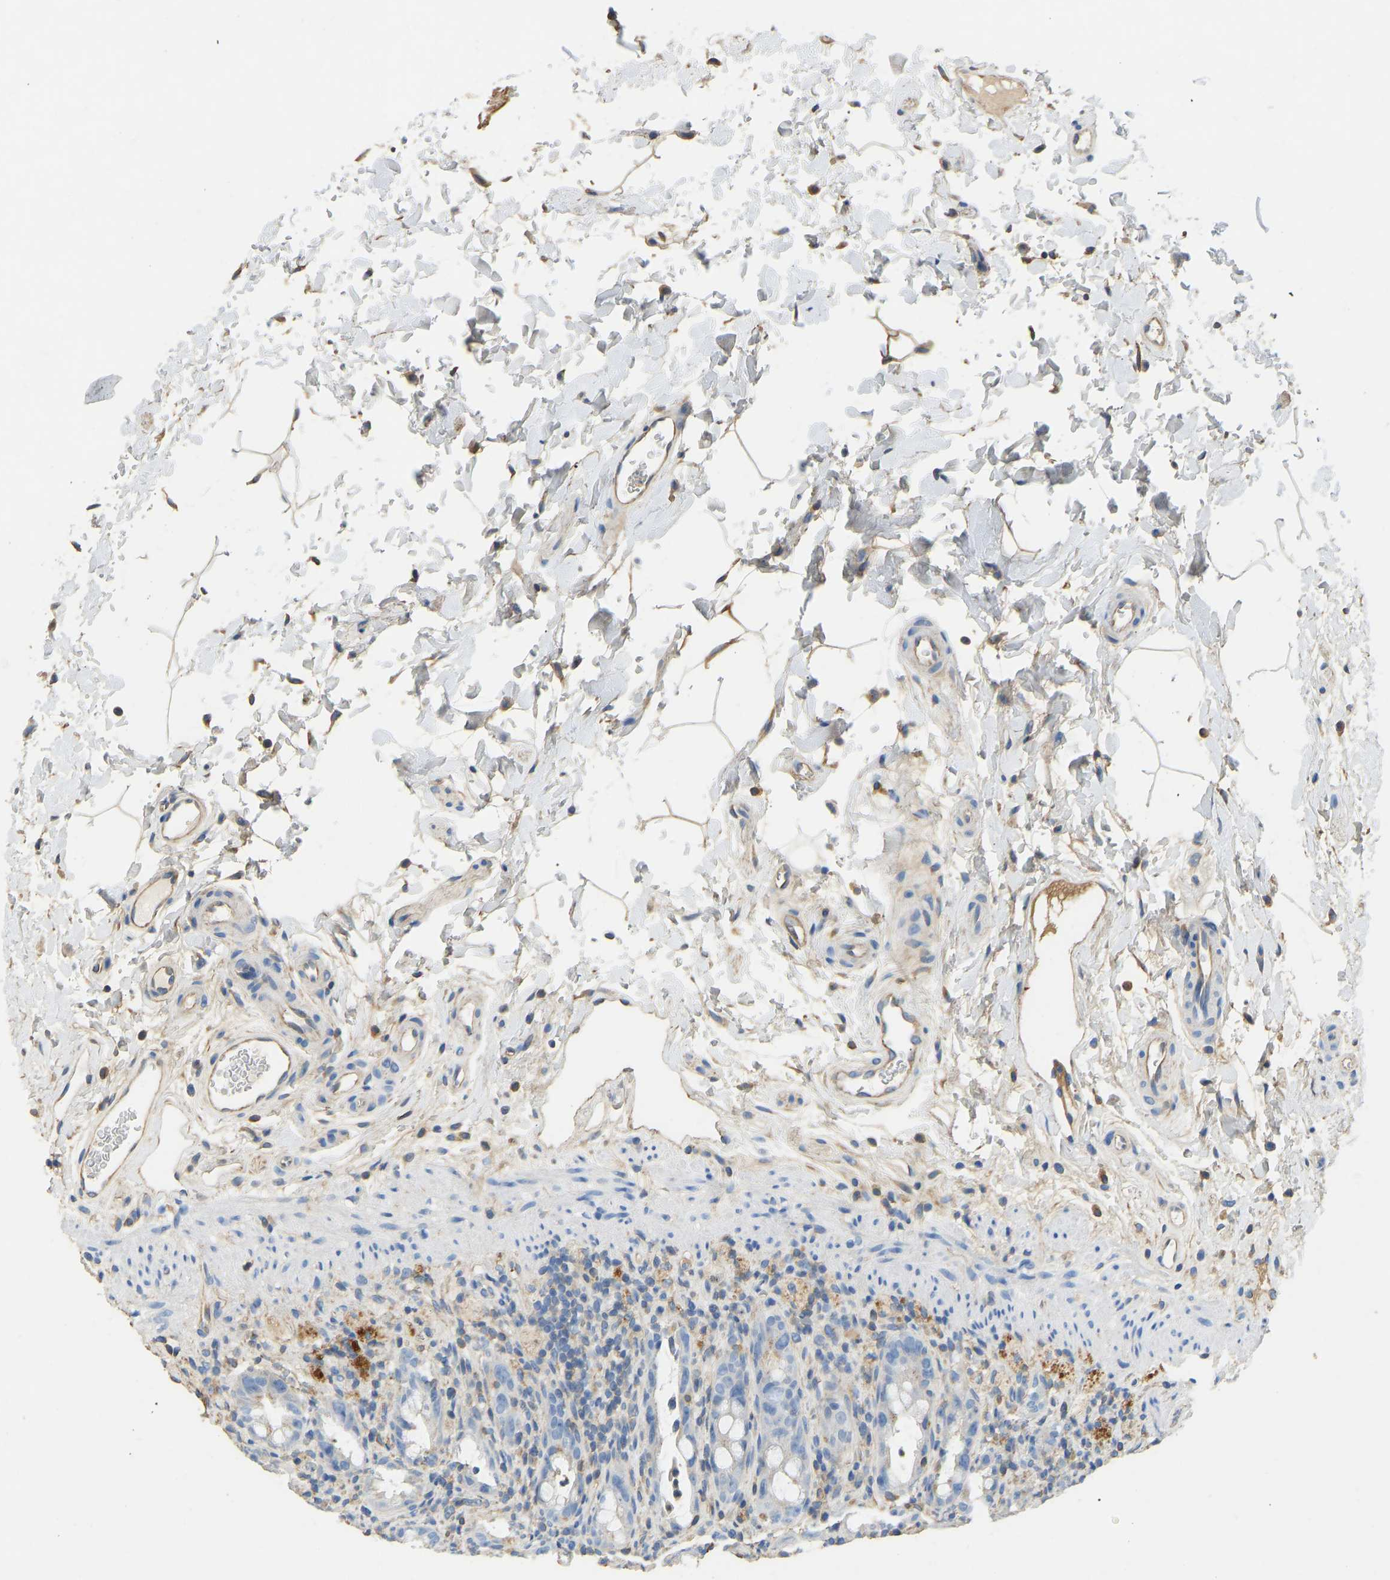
{"staining": {"intensity": "negative", "quantity": "none", "location": "none"}, "tissue": "rectum", "cell_type": "Glandular cells", "image_type": "normal", "snomed": [{"axis": "morphology", "description": "Normal tissue, NOS"}, {"axis": "topography", "description": "Rectum"}], "caption": "An immunohistochemistry (IHC) histopathology image of normal rectum is shown. There is no staining in glandular cells of rectum. The staining was performed using DAB to visualize the protein expression in brown, while the nuclei were stained in blue with hematoxylin (Magnification: 20x).", "gene": "TECTA", "patient": {"sex": "male", "age": 44}}